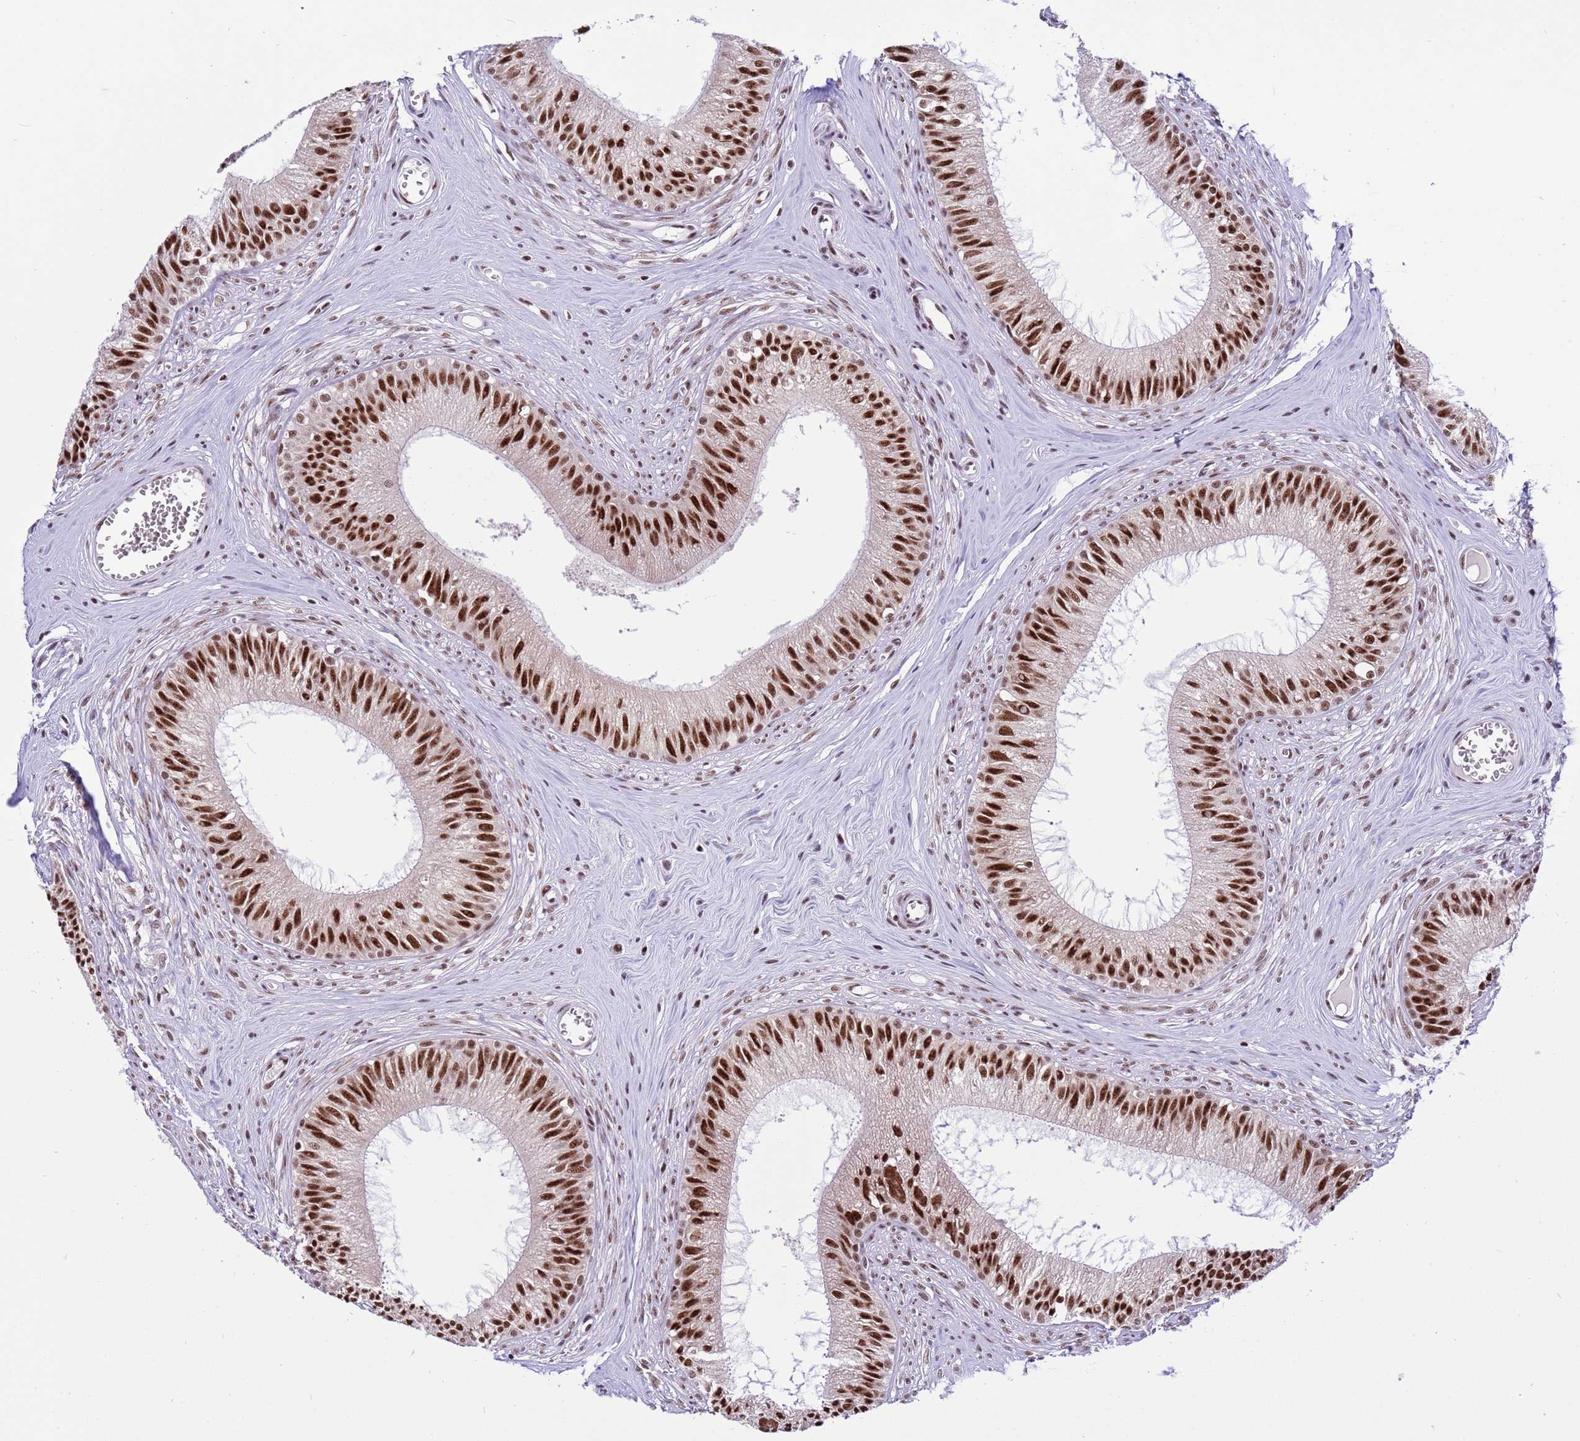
{"staining": {"intensity": "strong", "quantity": ">75%", "location": "nuclear"}, "tissue": "epididymis", "cell_type": "Glandular cells", "image_type": "normal", "snomed": [{"axis": "morphology", "description": "Normal tissue, NOS"}, {"axis": "topography", "description": "Epididymis"}], "caption": "The photomicrograph shows immunohistochemical staining of normal epididymis. There is strong nuclear expression is seen in approximately >75% of glandular cells. (DAB IHC, brown staining for protein, blue staining for nuclei).", "gene": "THOC2", "patient": {"sex": "male", "age": 36}}